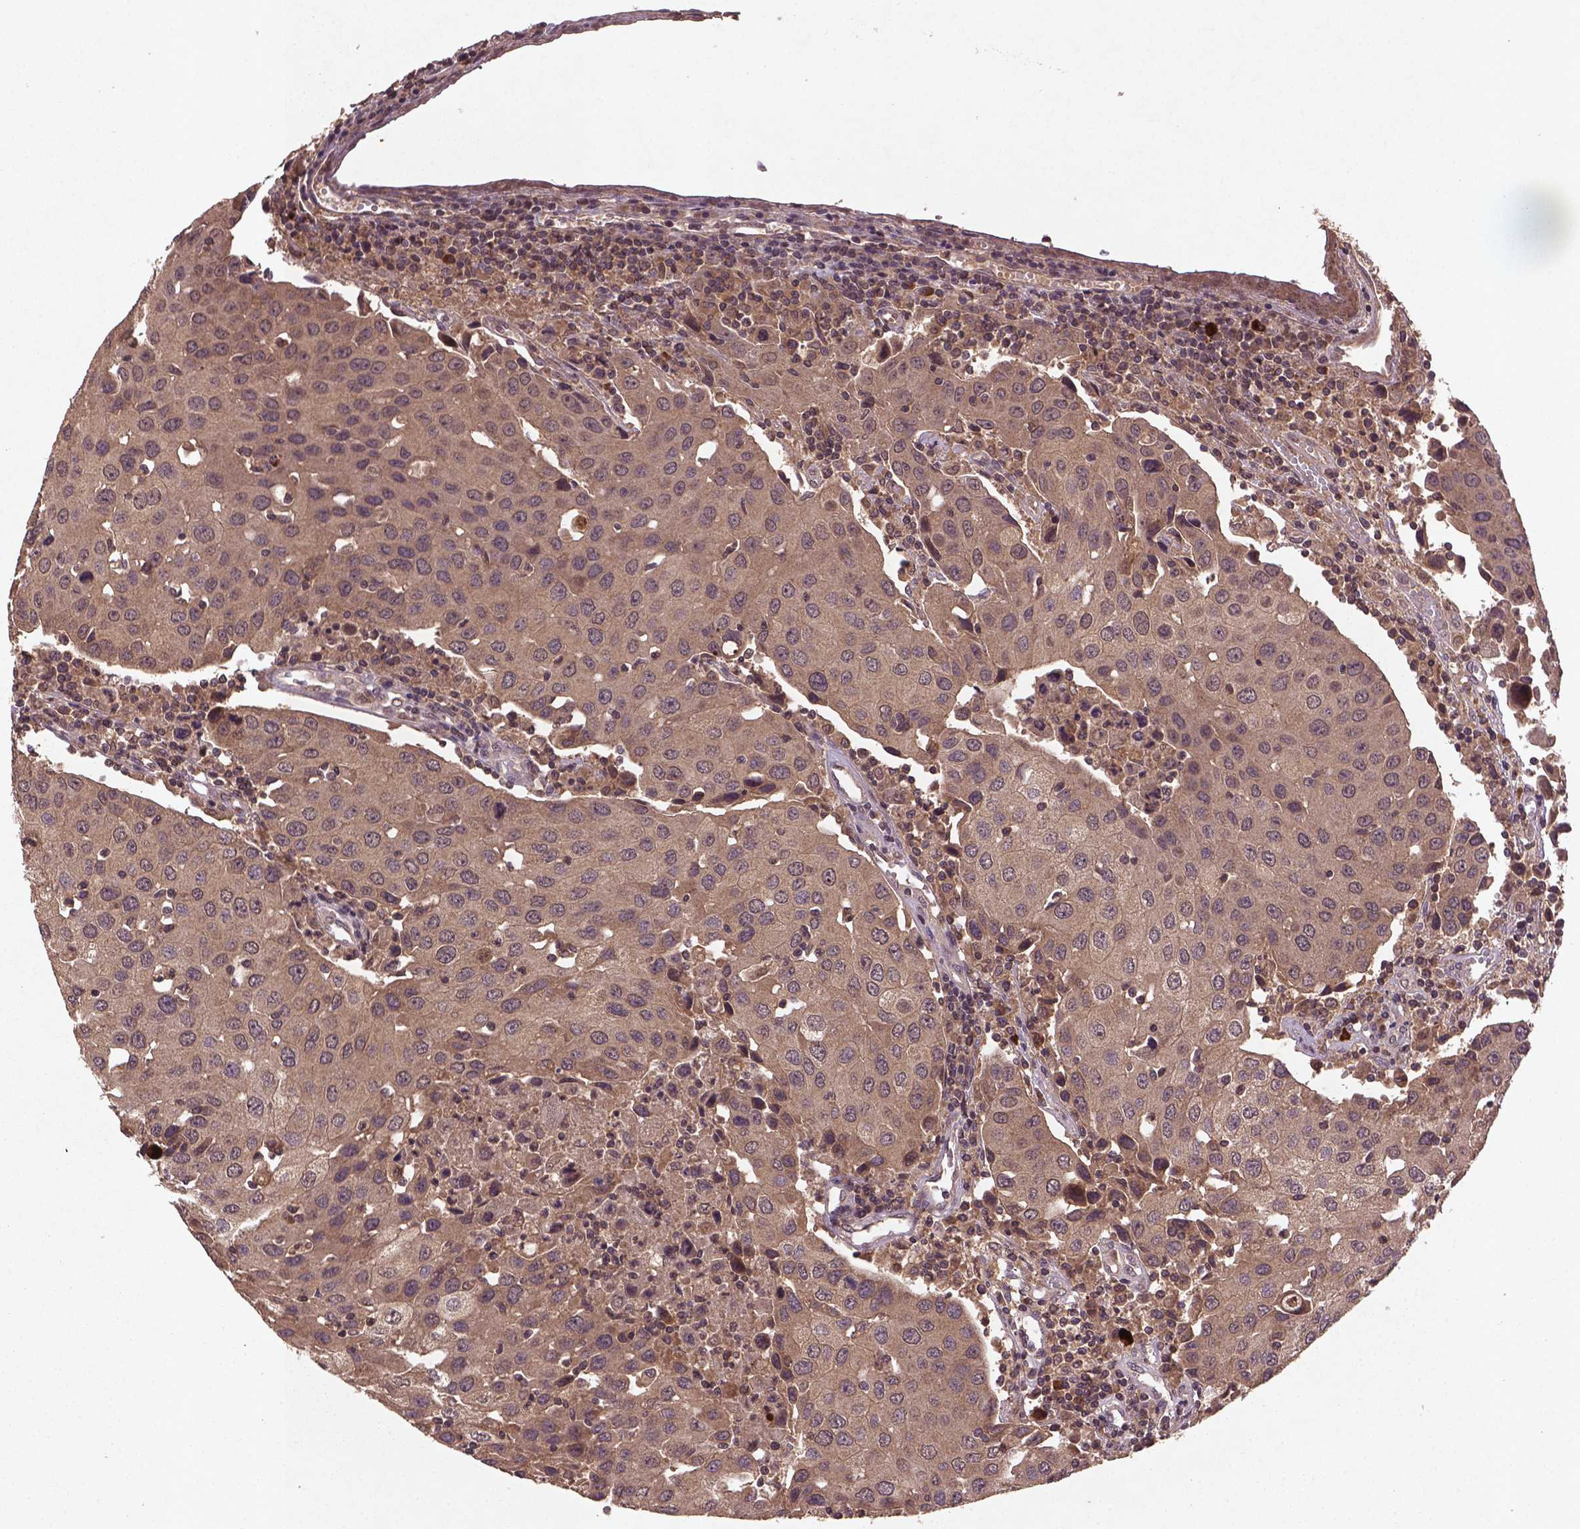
{"staining": {"intensity": "weak", "quantity": ">75%", "location": "cytoplasmic/membranous"}, "tissue": "urothelial cancer", "cell_type": "Tumor cells", "image_type": "cancer", "snomed": [{"axis": "morphology", "description": "Urothelial carcinoma, High grade"}, {"axis": "topography", "description": "Urinary bladder"}], "caption": "Human urothelial cancer stained with a protein marker demonstrates weak staining in tumor cells.", "gene": "NIPAL2", "patient": {"sex": "female", "age": 85}}